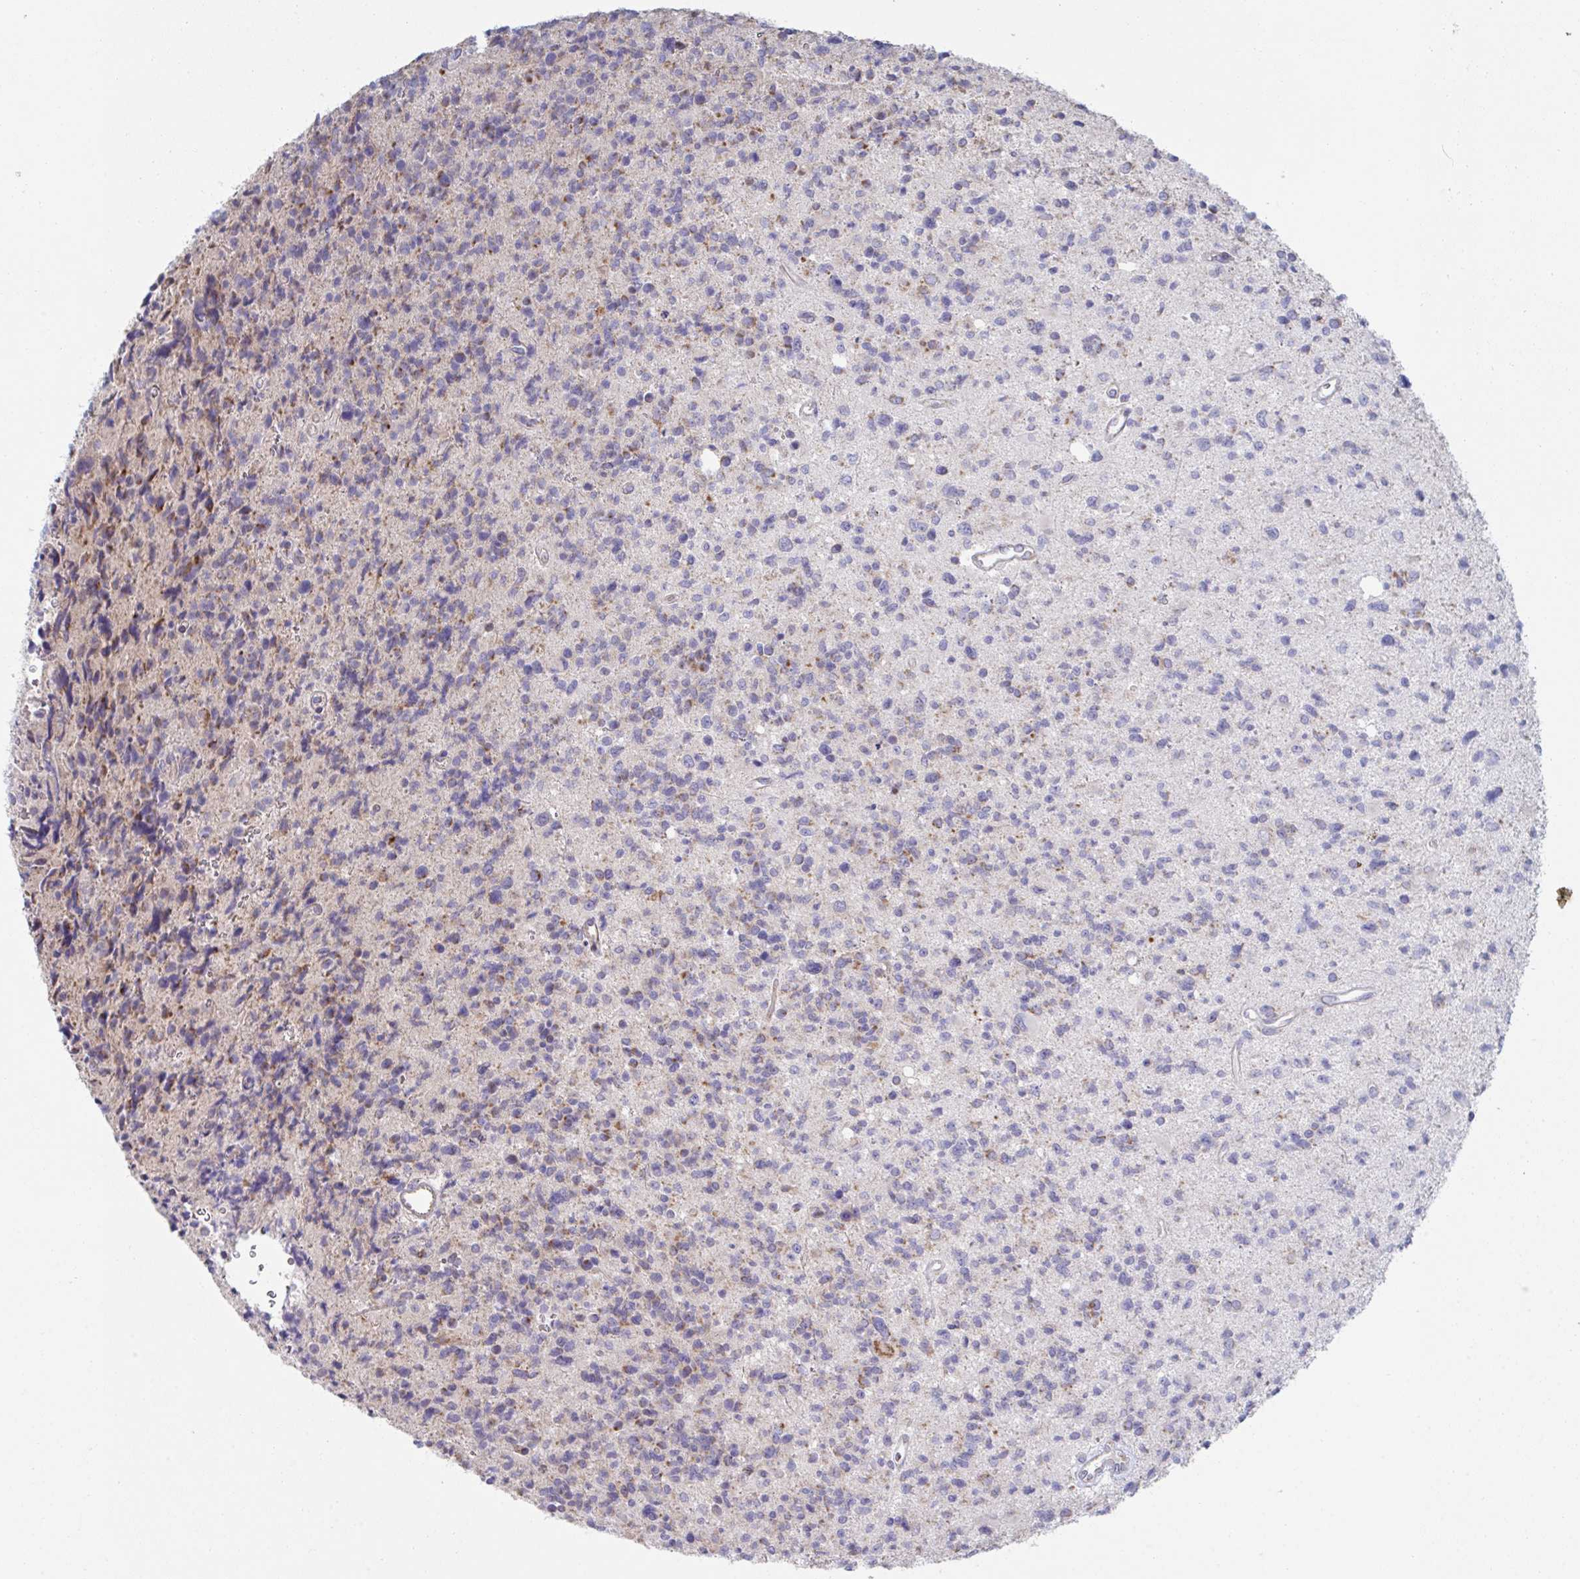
{"staining": {"intensity": "moderate", "quantity": "<25%", "location": "cytoplasmic/membranous"}, "tissue": "glioma", "cell_type": "Tumor cells", "image_type": "cancer", "snomed": [{"axis": "morphology", "description": "Glioma, malignant, High grade"}, {"axis": "topography", "description": "Brain"}], "caption": "Malignant glioma (high-grade) was stained to show a protein in brown. There is low levels of moderate cytoplasmic/membranous expression in about <25% of tumor cells.", "gene": "NDUFA7", "patient": {"sex": "male", "age": 29}}